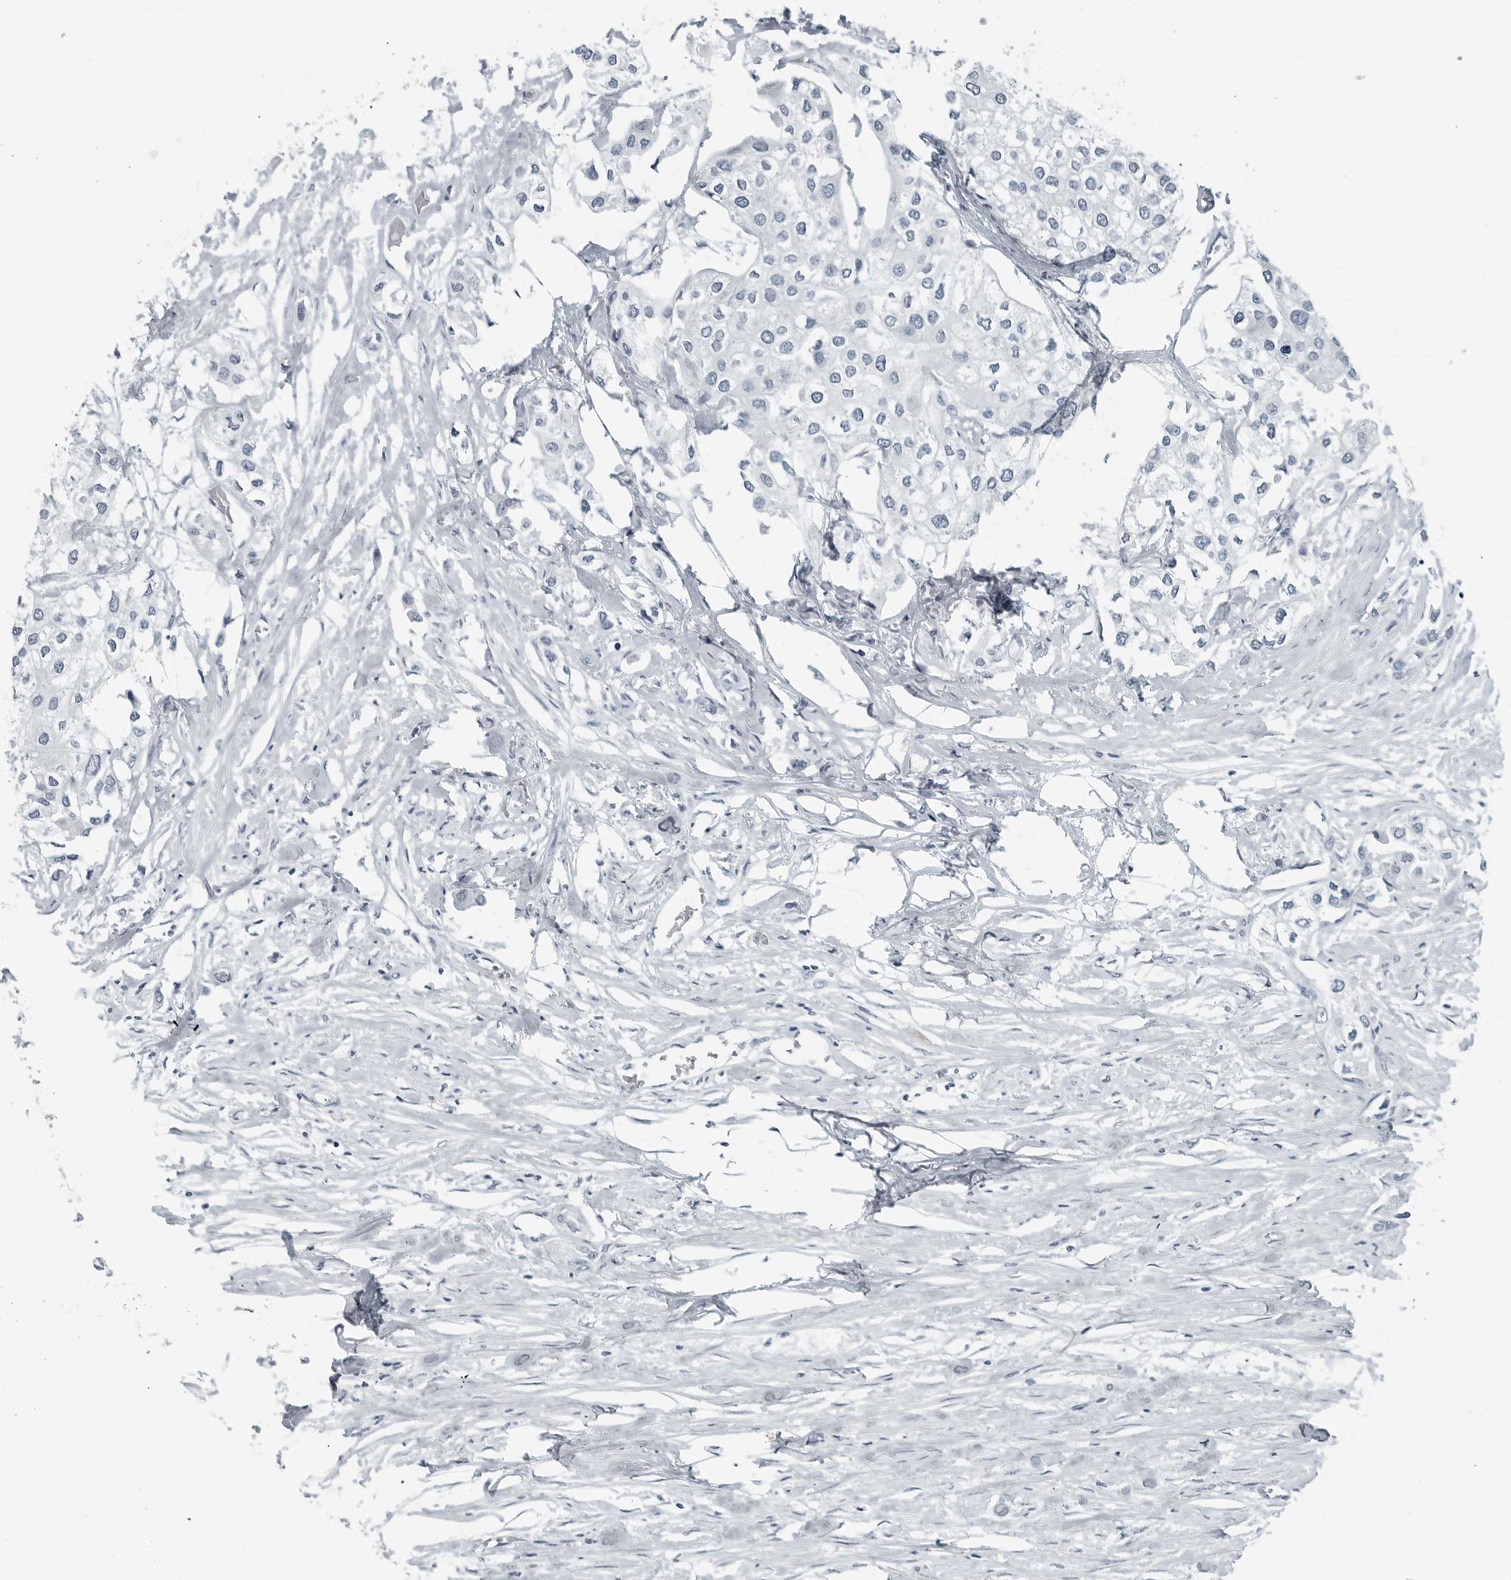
{"staining": {"intensity": "negative", "quantity": "none", "location": "none"}, "tissue": "urothelial cancer", "cell_type": "Tumor cells", "image_type": "cancer", "snomed": [{"axis": "morphology", "description": "Urothelial carcinoma, High grade"}, {"axis": "topography", "description": "Urinary bladder"}], "caption": "Immunohistochemical staining of urothelial cancer demonstrates no significant positivity in tumor cells.", "gene": "ZPBP2", "patient": {"sex": "male", "age": 64}}